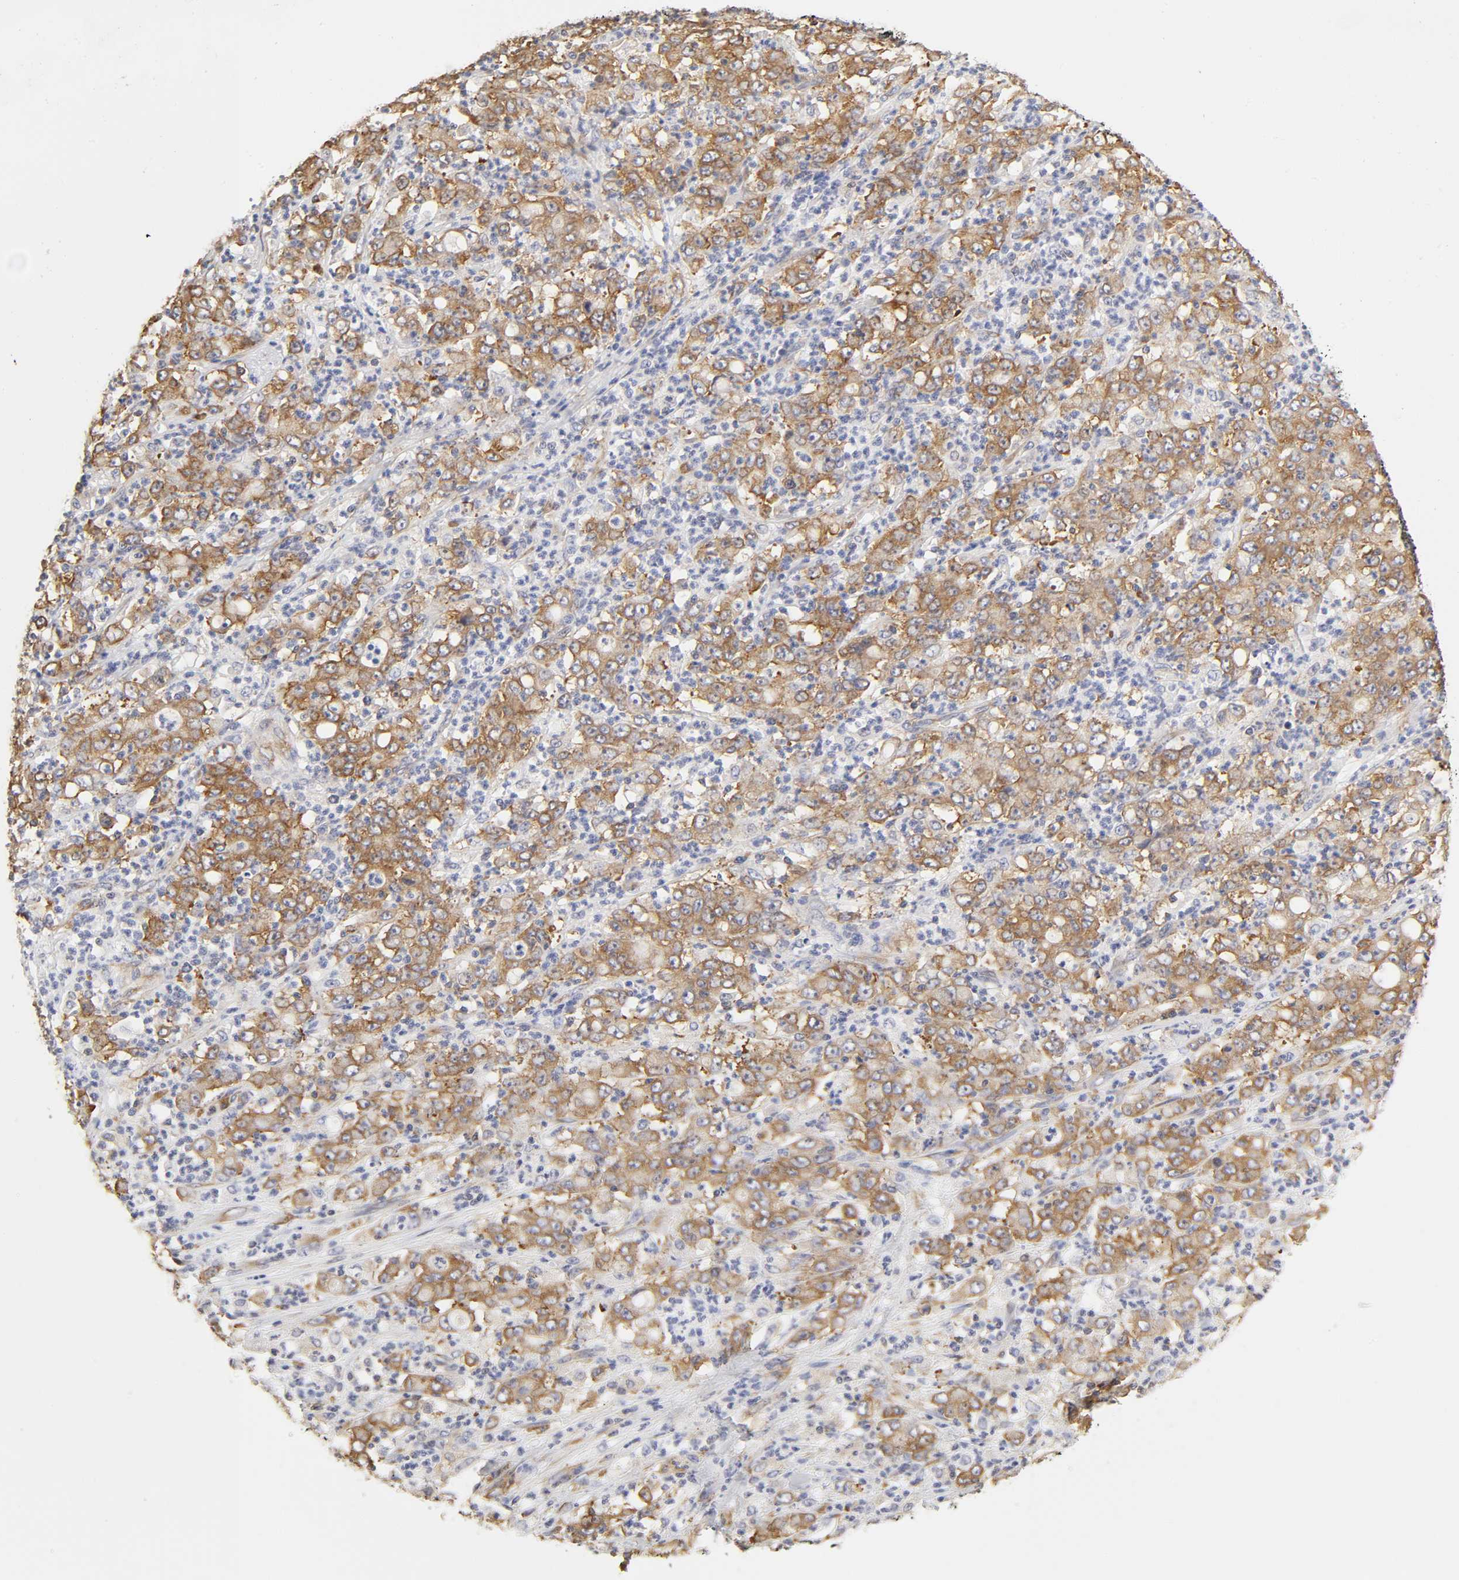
{"staining": {"intensity": "moderate", "quantity": ">75%", "location": "cytoplasmic/membranous"}, "tissue": "stomach cancer", "cell_type": "Tumor cells", "image_type": "cancer", "snomed": [{"axis": "morphology", "description": "Adenocarcinoma, NOS"}, {"axis": "topography", "description": "Stomach, lower"}], "caption": "Moderate cytoplasmic/membranous positivity for a protein is identified in approximately >75% of tumor cells of stomach adenocarcinoma using immunohistochemistry (IHC).", "gene": "RPL14", "patient": {"sex": "female", "age": 71}}